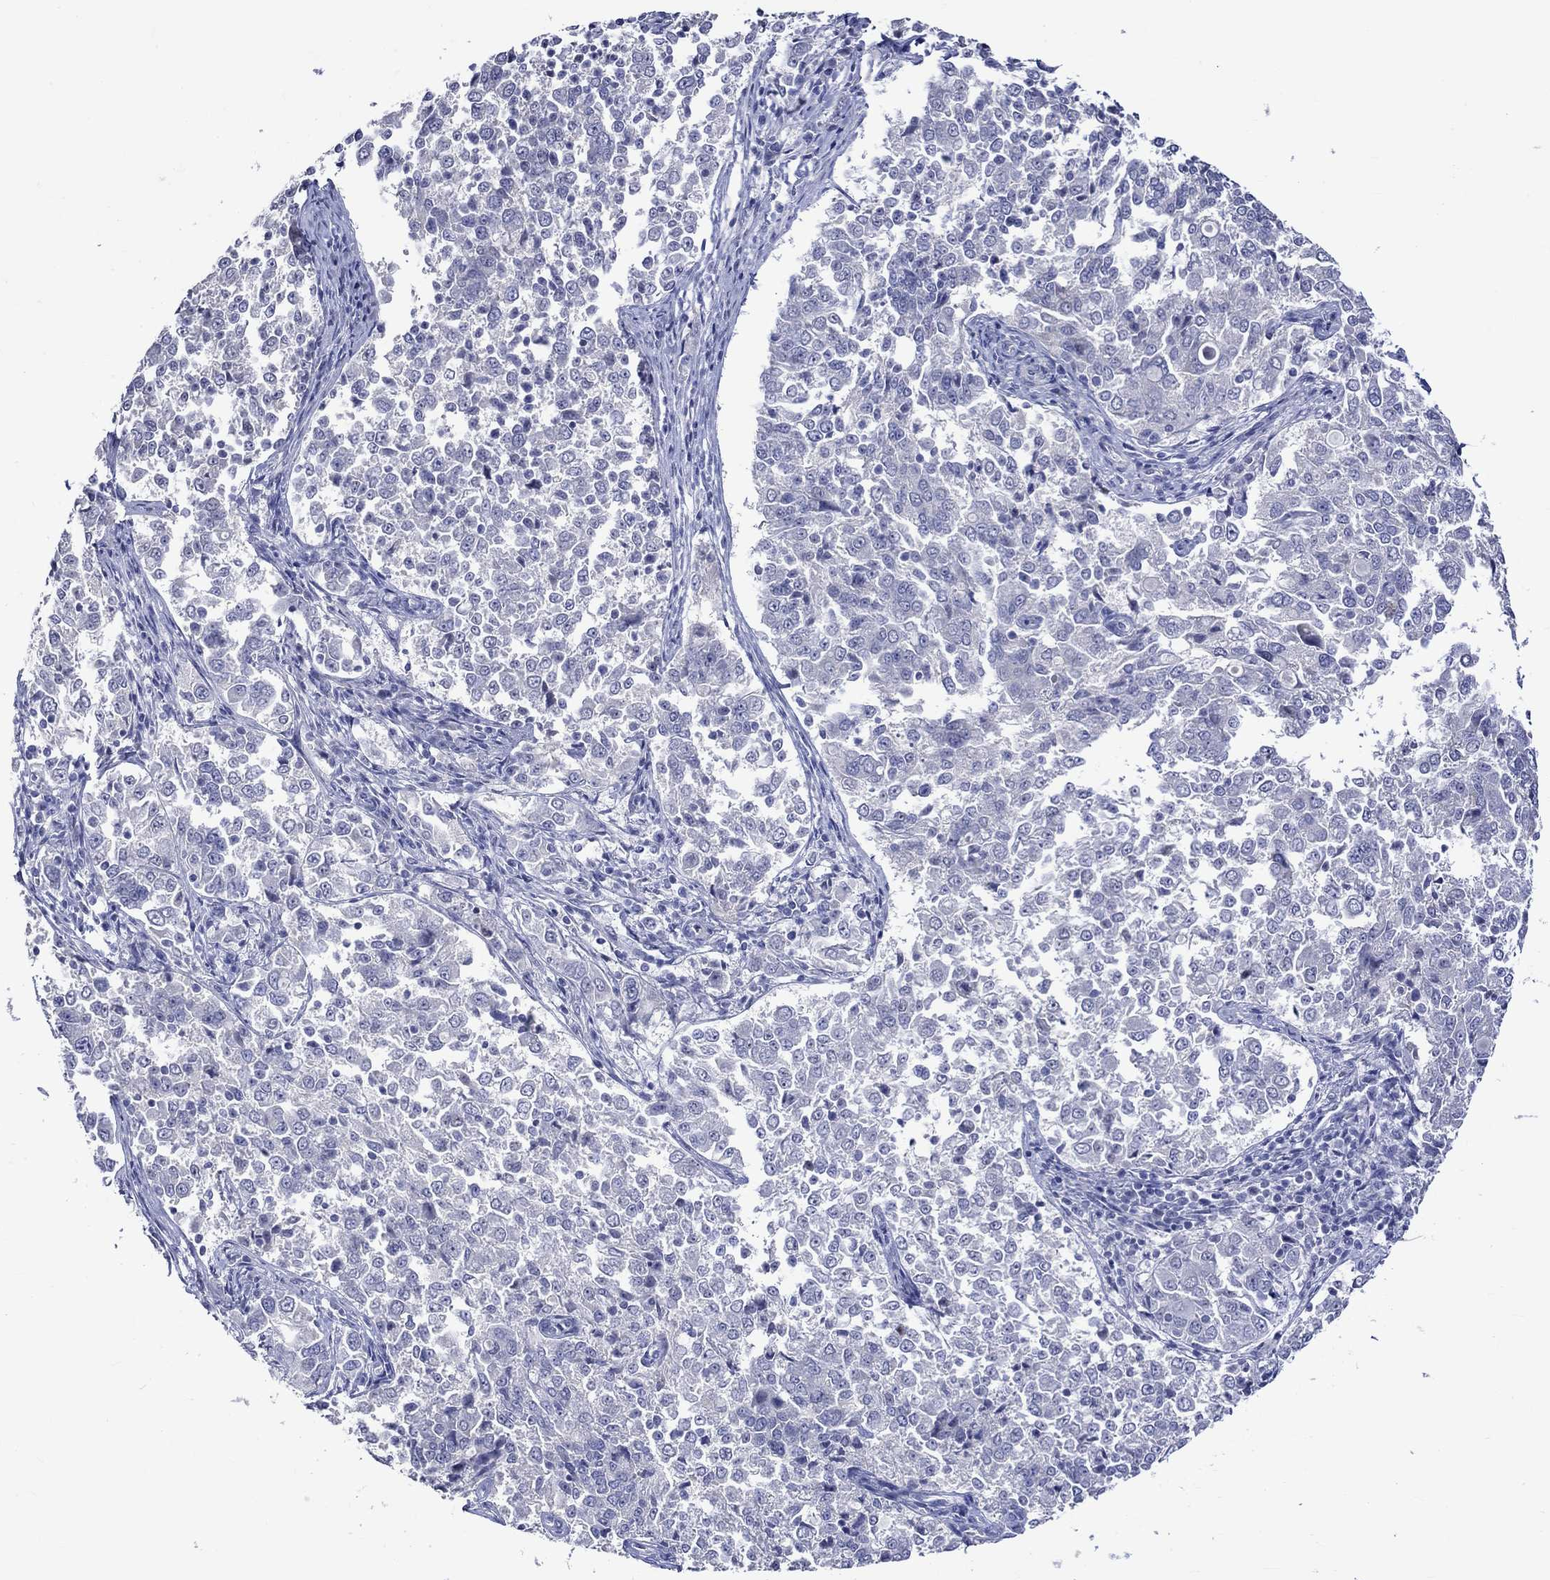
{"staining": {"intensity": "negative", "quantity": "none", "location": "none"}, "tissue": "endometrial cancer", "cell_type": "Tumor cells", "image_type": "cancer", "snomed": [{"axis": "morphology", "description": "Adenocarcinoma, NOS"}, {"axis": "topography", "description": "Endometrium"}], "caption": "The image displays no significant expression in tumor cells of endometrial adenocarcinoma.", "gene": "CRYAB", "patient": {"sex": "female", "age": 43}}